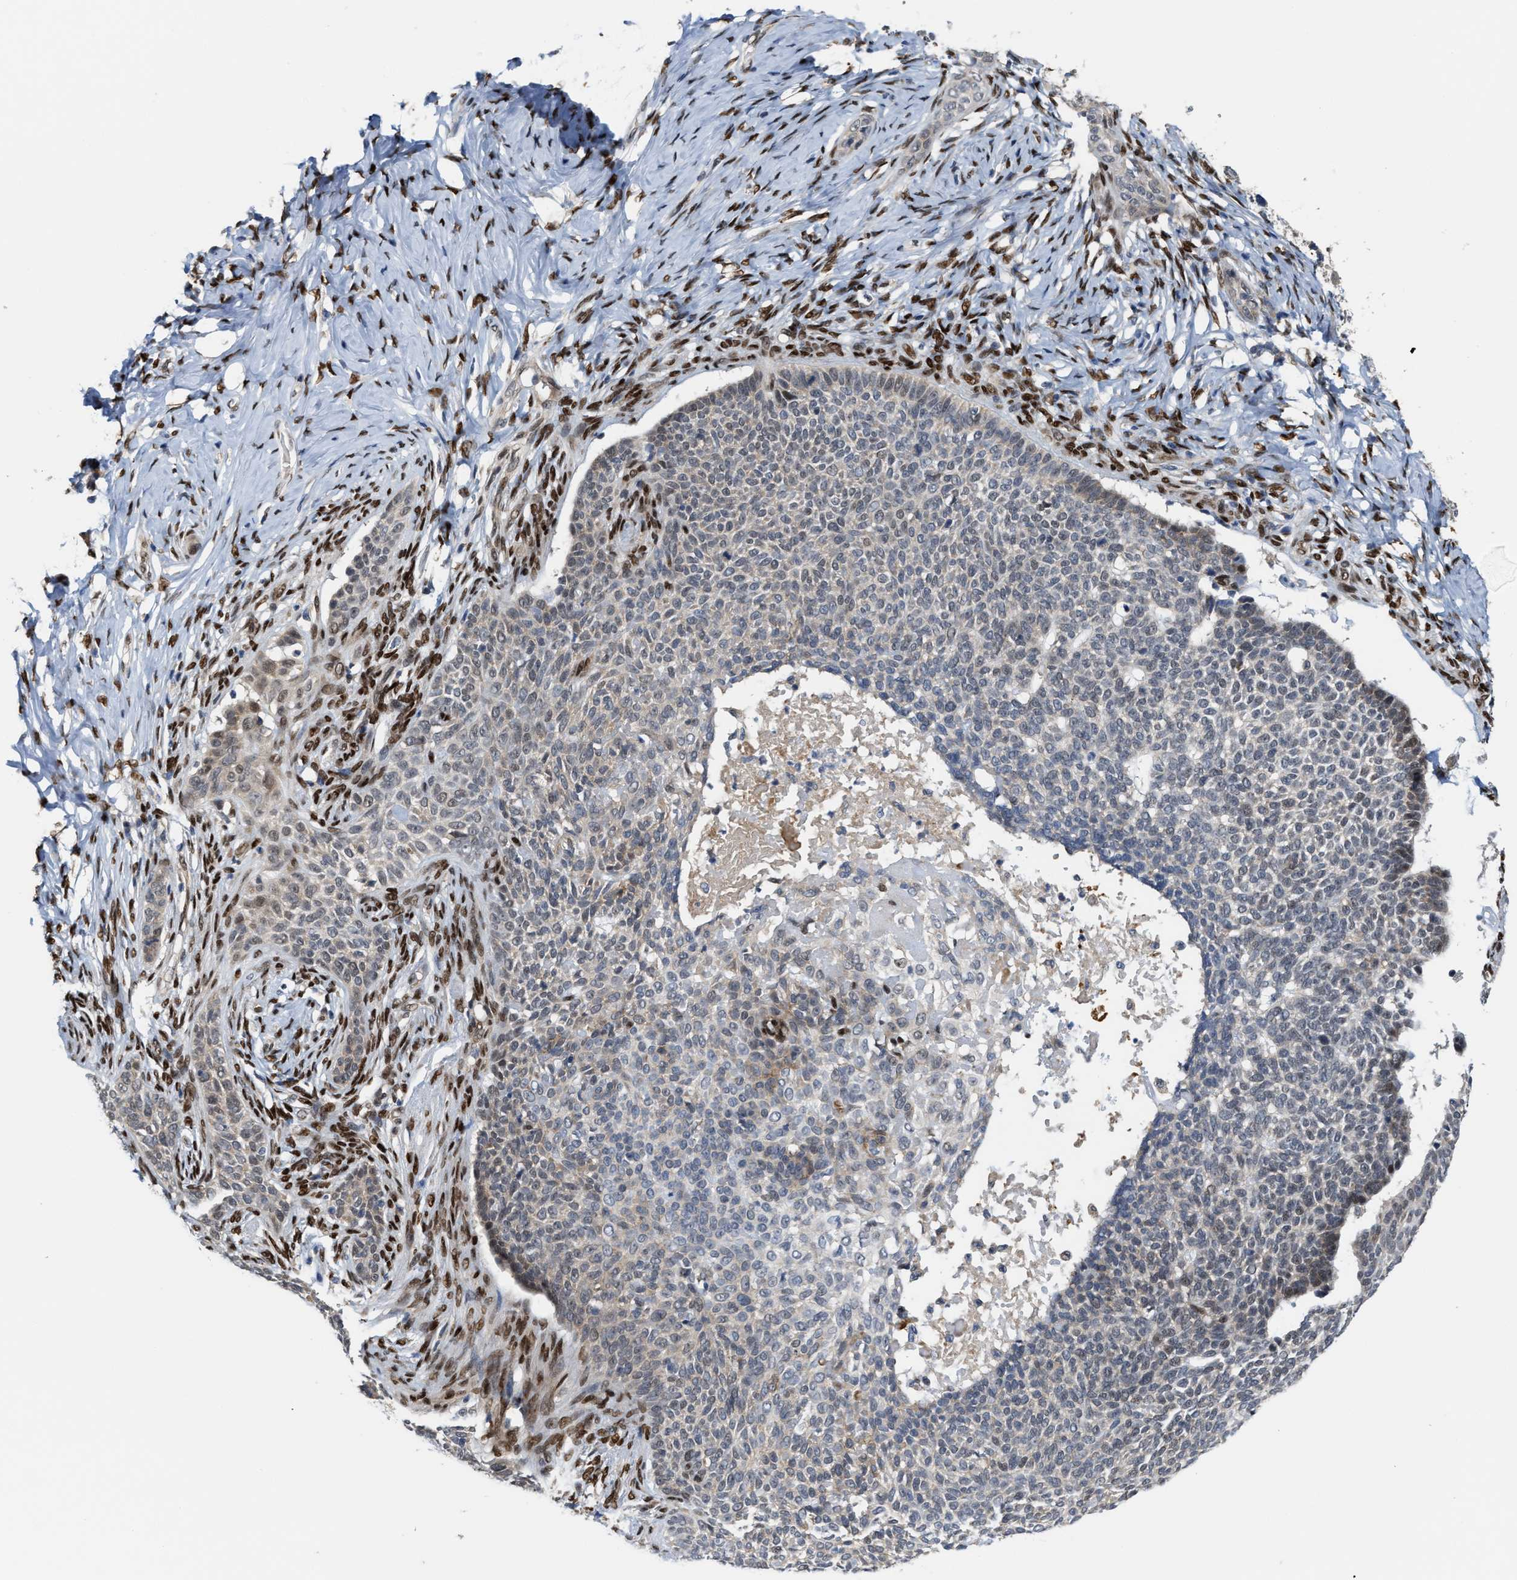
{"staining": {"intensity": "weak", "quantity": "25%-75%", "location": "cytoplasmic/membranous"}, "tissue": "skin cancer", "cell_type": "Tumor cells", "image_type": "cancer", "snomed": [{"axis": "morphology", "description": "Normal tissue, NOS"}, {"axis": "morphology", "description": "Basal cell carcinoma"}, {"axis": "topography", "description": "Skin"}], "caption": "The histopathology image displays a brown stain indicating the presence of a protein in the cytoplasmic/membranous of tumor cells in basal cell carcinoma (skin).", "gene": "TCF4", "patient": {"sex": "male", "age": 87}}